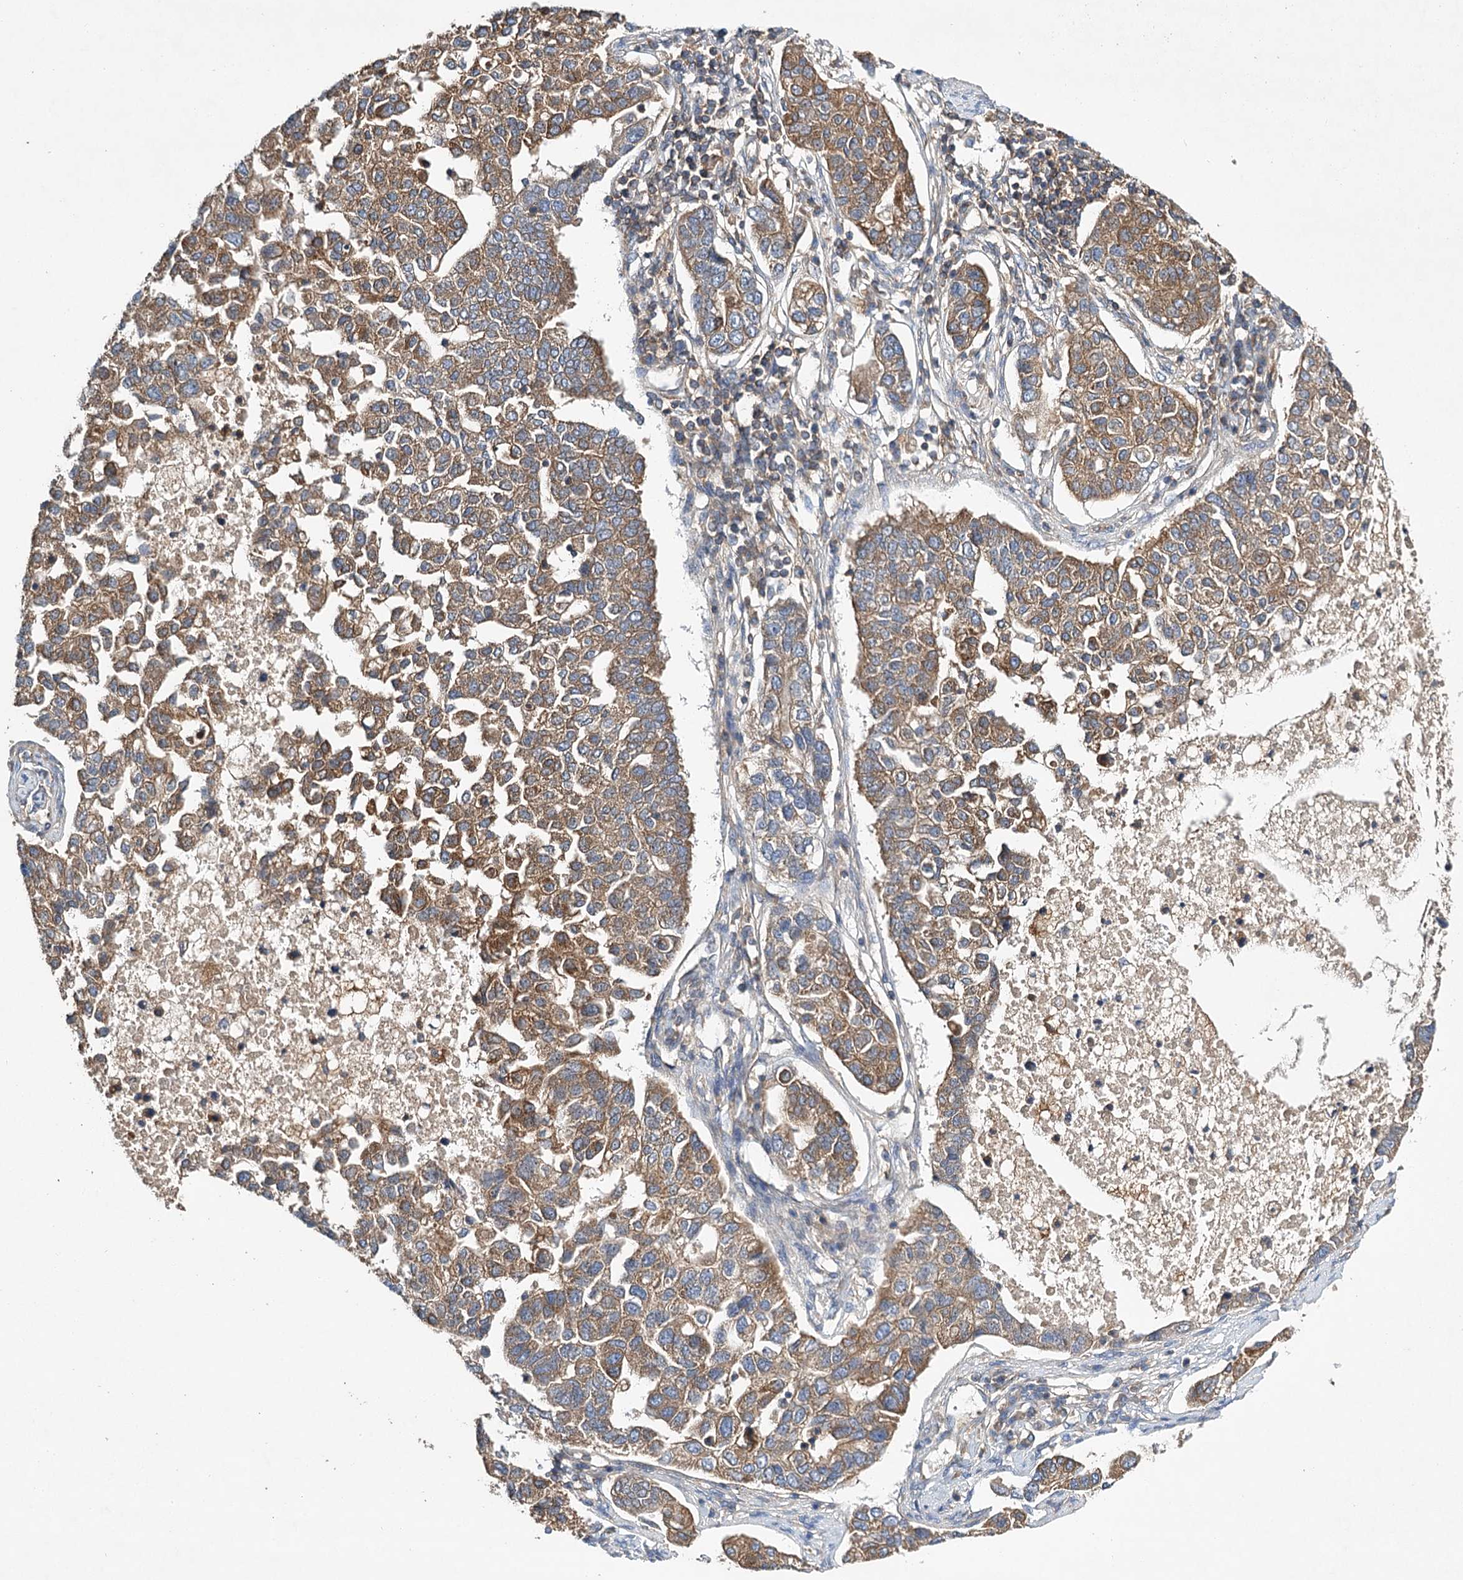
{"staining": {"intensity": "weak", "quantity": "25%-75%", "location": "cytoplasmic/membranous"}, "tissue": "pancreatic cancer", "cell_type": "Tumor cells", "image_type": "cancer", "snomed": [{"axis": "morphology", "description": "Adenocarcinoma, NOS"}, {"axis": "topography", "description": "Pancreas"}], "caption": "IHC of pancreatic adenocarcinoma displays low levels of weak cytoplasmic/membranous expression in about 25%-75% of tumor cells.", "gene": "LSS", "patient": {"sex": "female", "age": 61}}